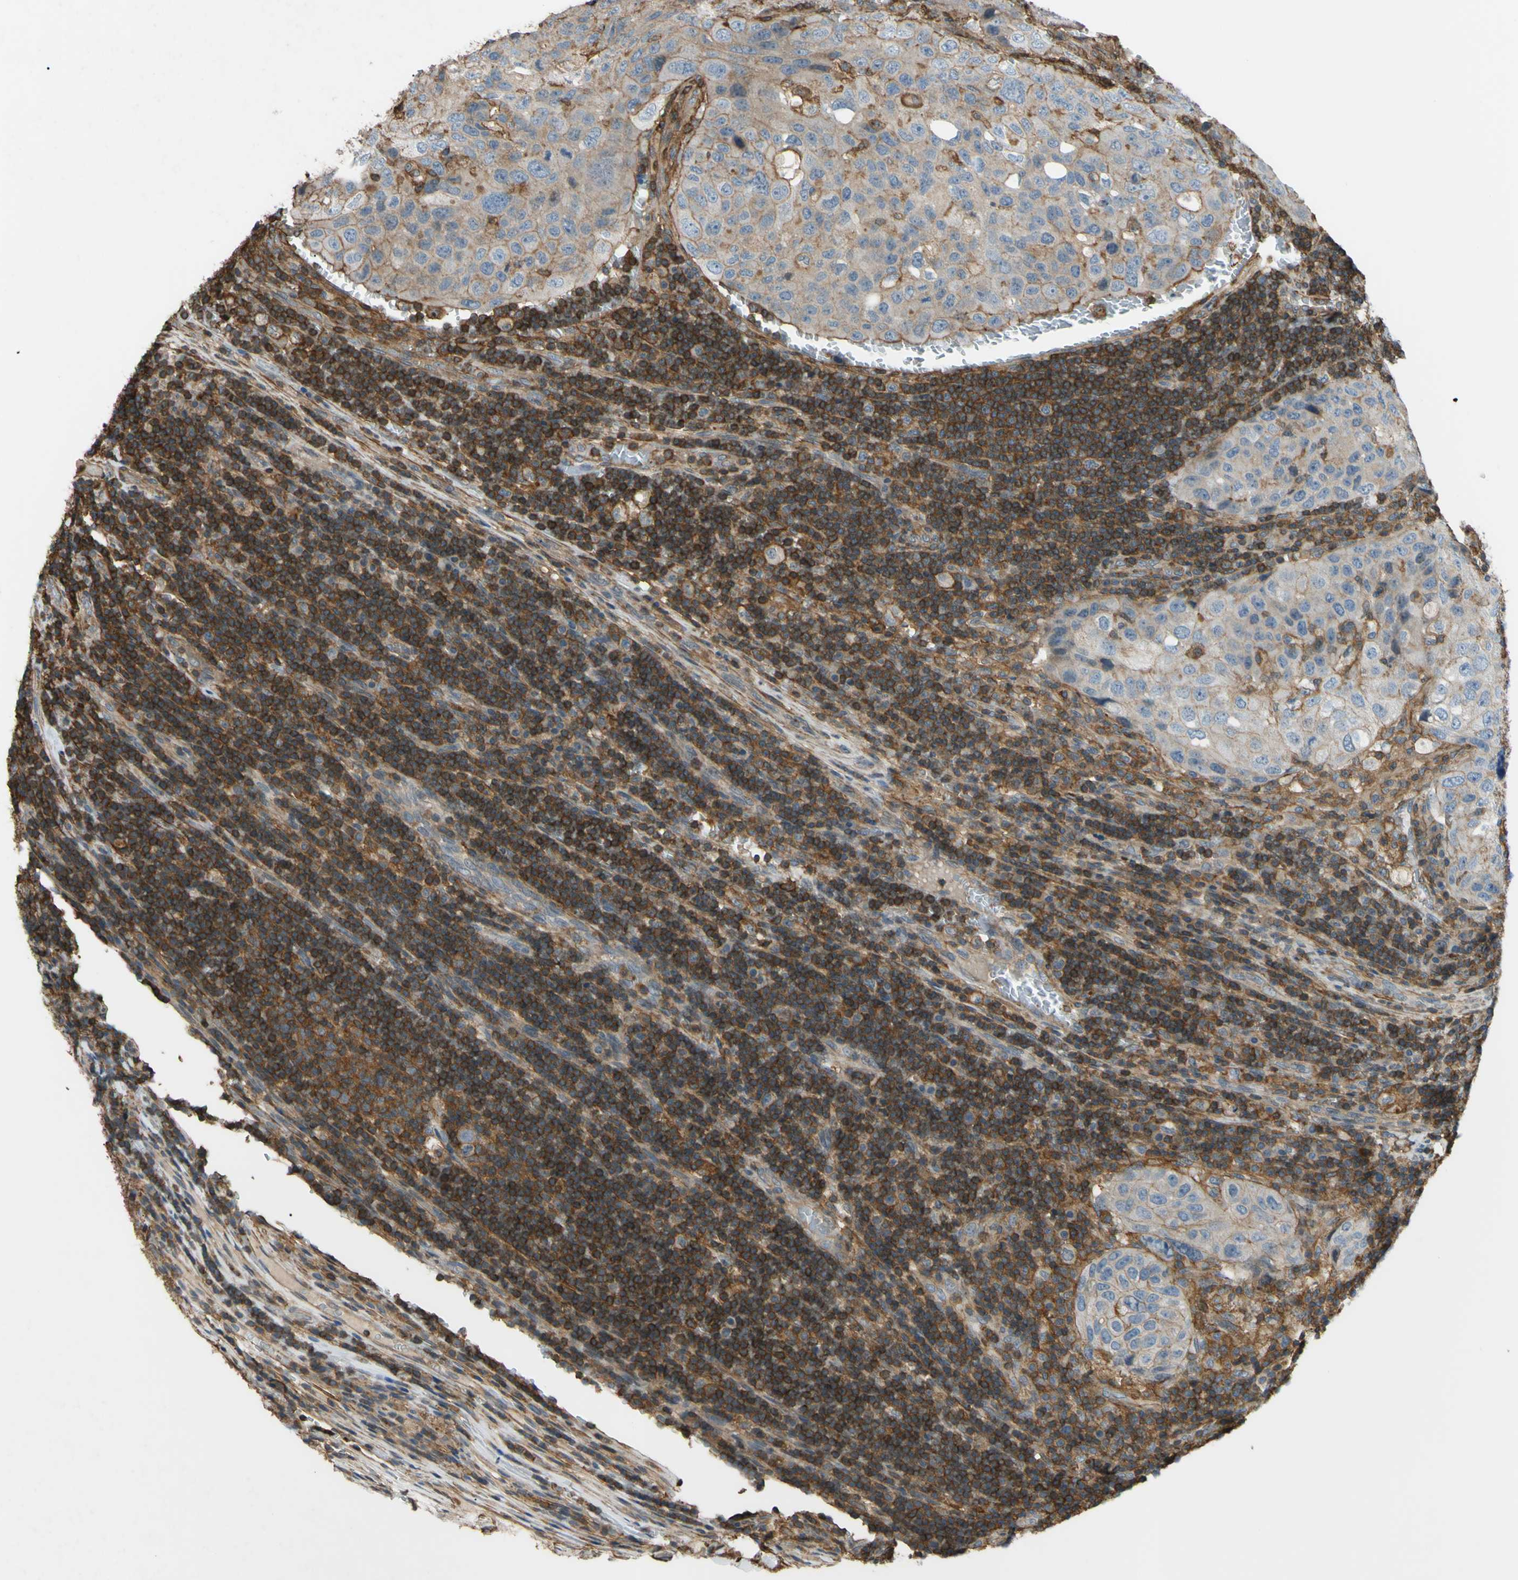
{"staining": {"intensity": "moderate", "quantity": "25%-75%", "location": "cytoplasmic/membranous"}, "tissue": "urothelial cancer", "cell_type": "Tumor cells", "image_type": "cancer", "snomed": [{"axis": "morphology", "description": "Urothelial carcinoma, High grade"}, {"axis": "topography", "description": "Lymph node"}, {"axis": "topography", "description": "Urinary bladder"}], "caption": "Immunohistochemistry image of neoplastic tissue: urothelial cancer stained using immunohistochemistry (IHC) shows medium levels of moderate protein expression localized specifically in the cytoplasmic/membranous of tumor cells, appearing as a cytoplasmic/membranous brown color.", "gene": "ADD3", "patient": {"sex": "male", "age": 51}}